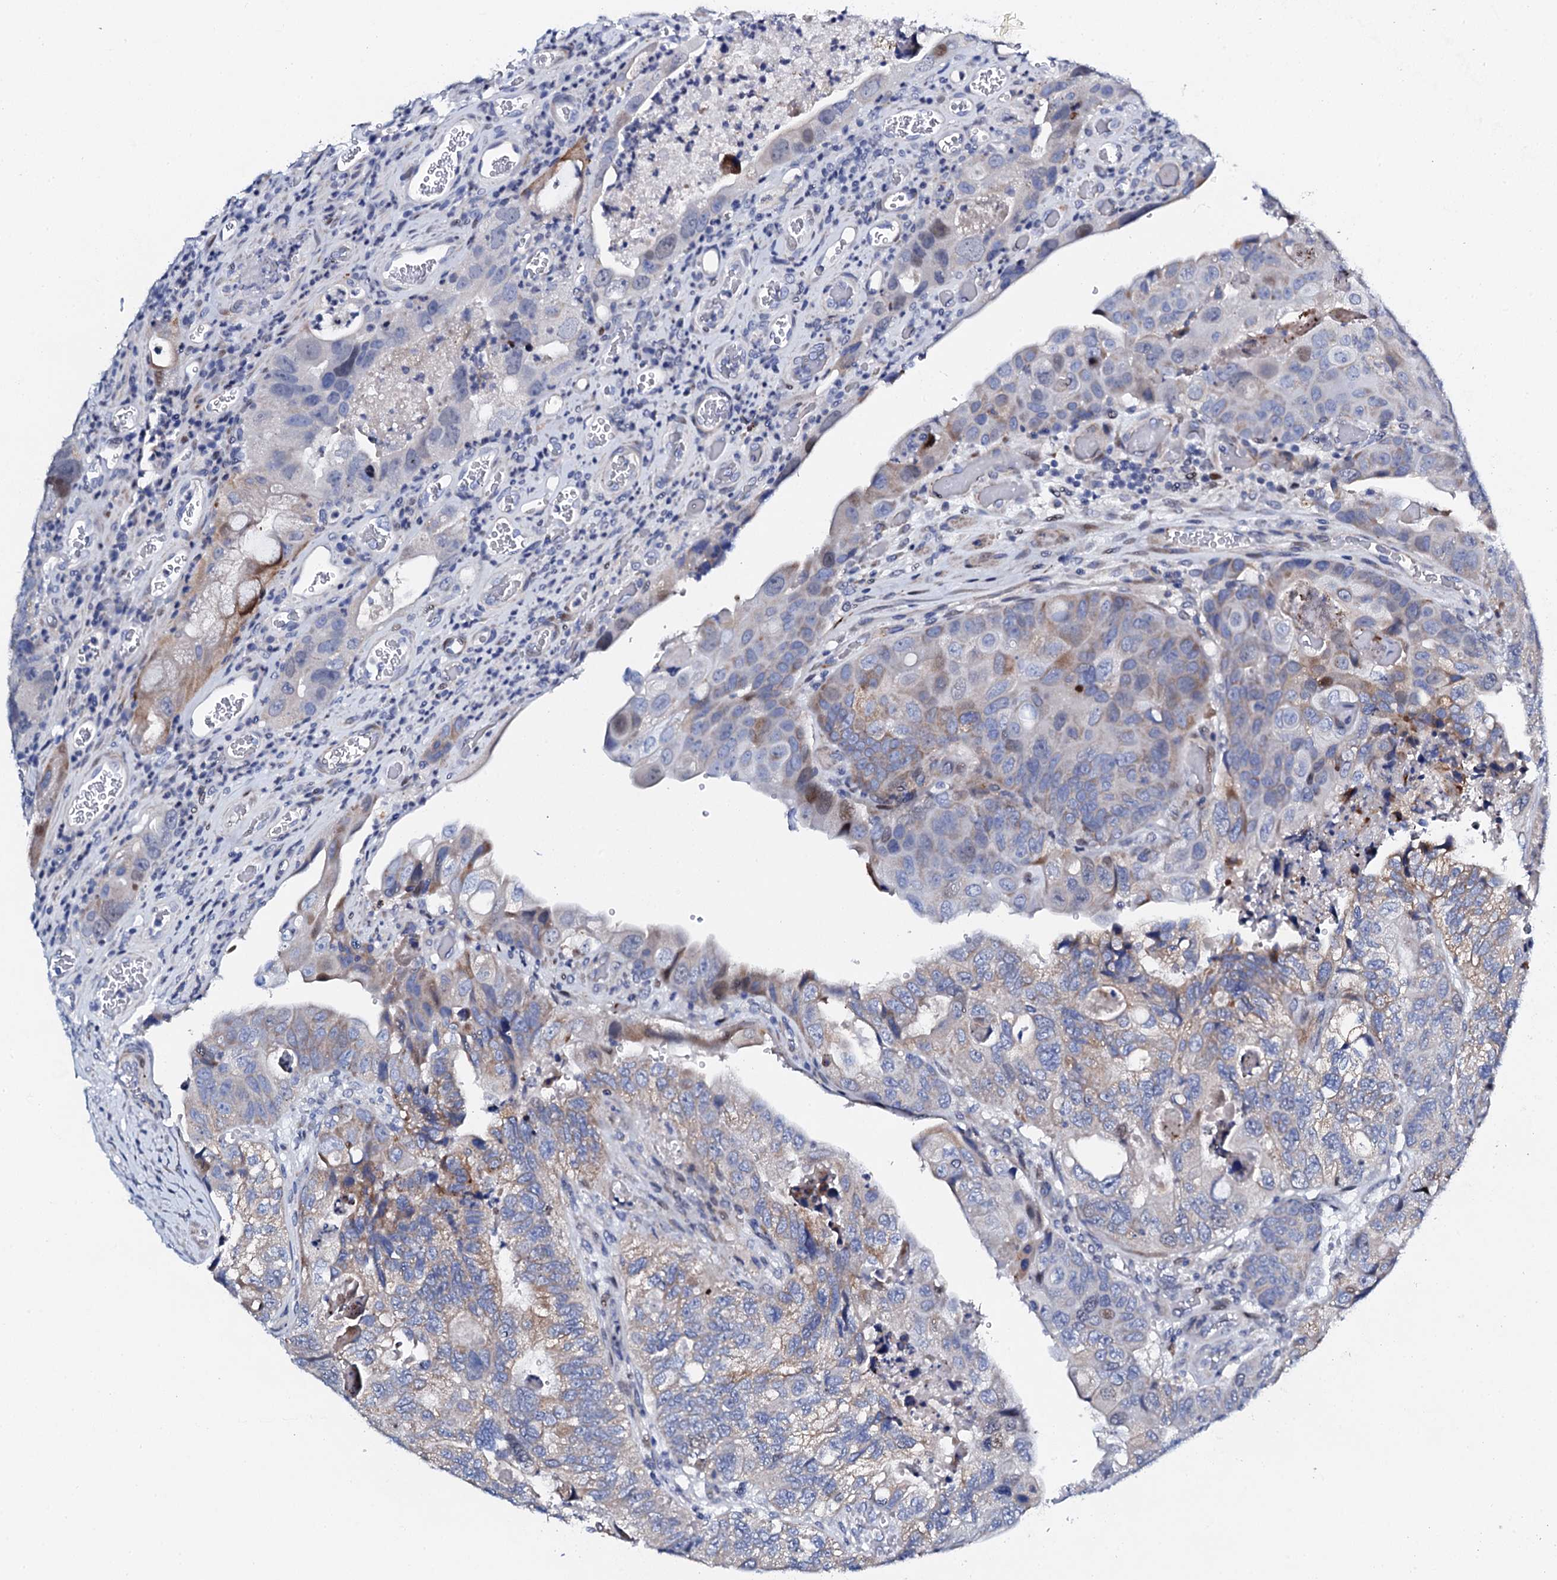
{"staining": {"intensity": "weak", "quantity": "25%-75%", "location": "nuclear"}, "tissue": "colorectal cancer", "cell_type": "Tumor cells", "image_type": "cancer", "snomed": [{"axis": "morphology", "description": "Adenocarcinoma, NOS"}, {"axis": "topography", "description": "Rectum"}], "caption": "High-magnification brightfield microscopy of adenocarcinoma (colorectal) stained with DAB (3,3'-diaminobenzidine) (brown) and counterstained with hematoxylin (blue). tumor cells exhibit weak nuclear expression is identified in about25%-75% of cells.", "gene": "NUDT13", "patient": {"sex": "male", "age": 63}}